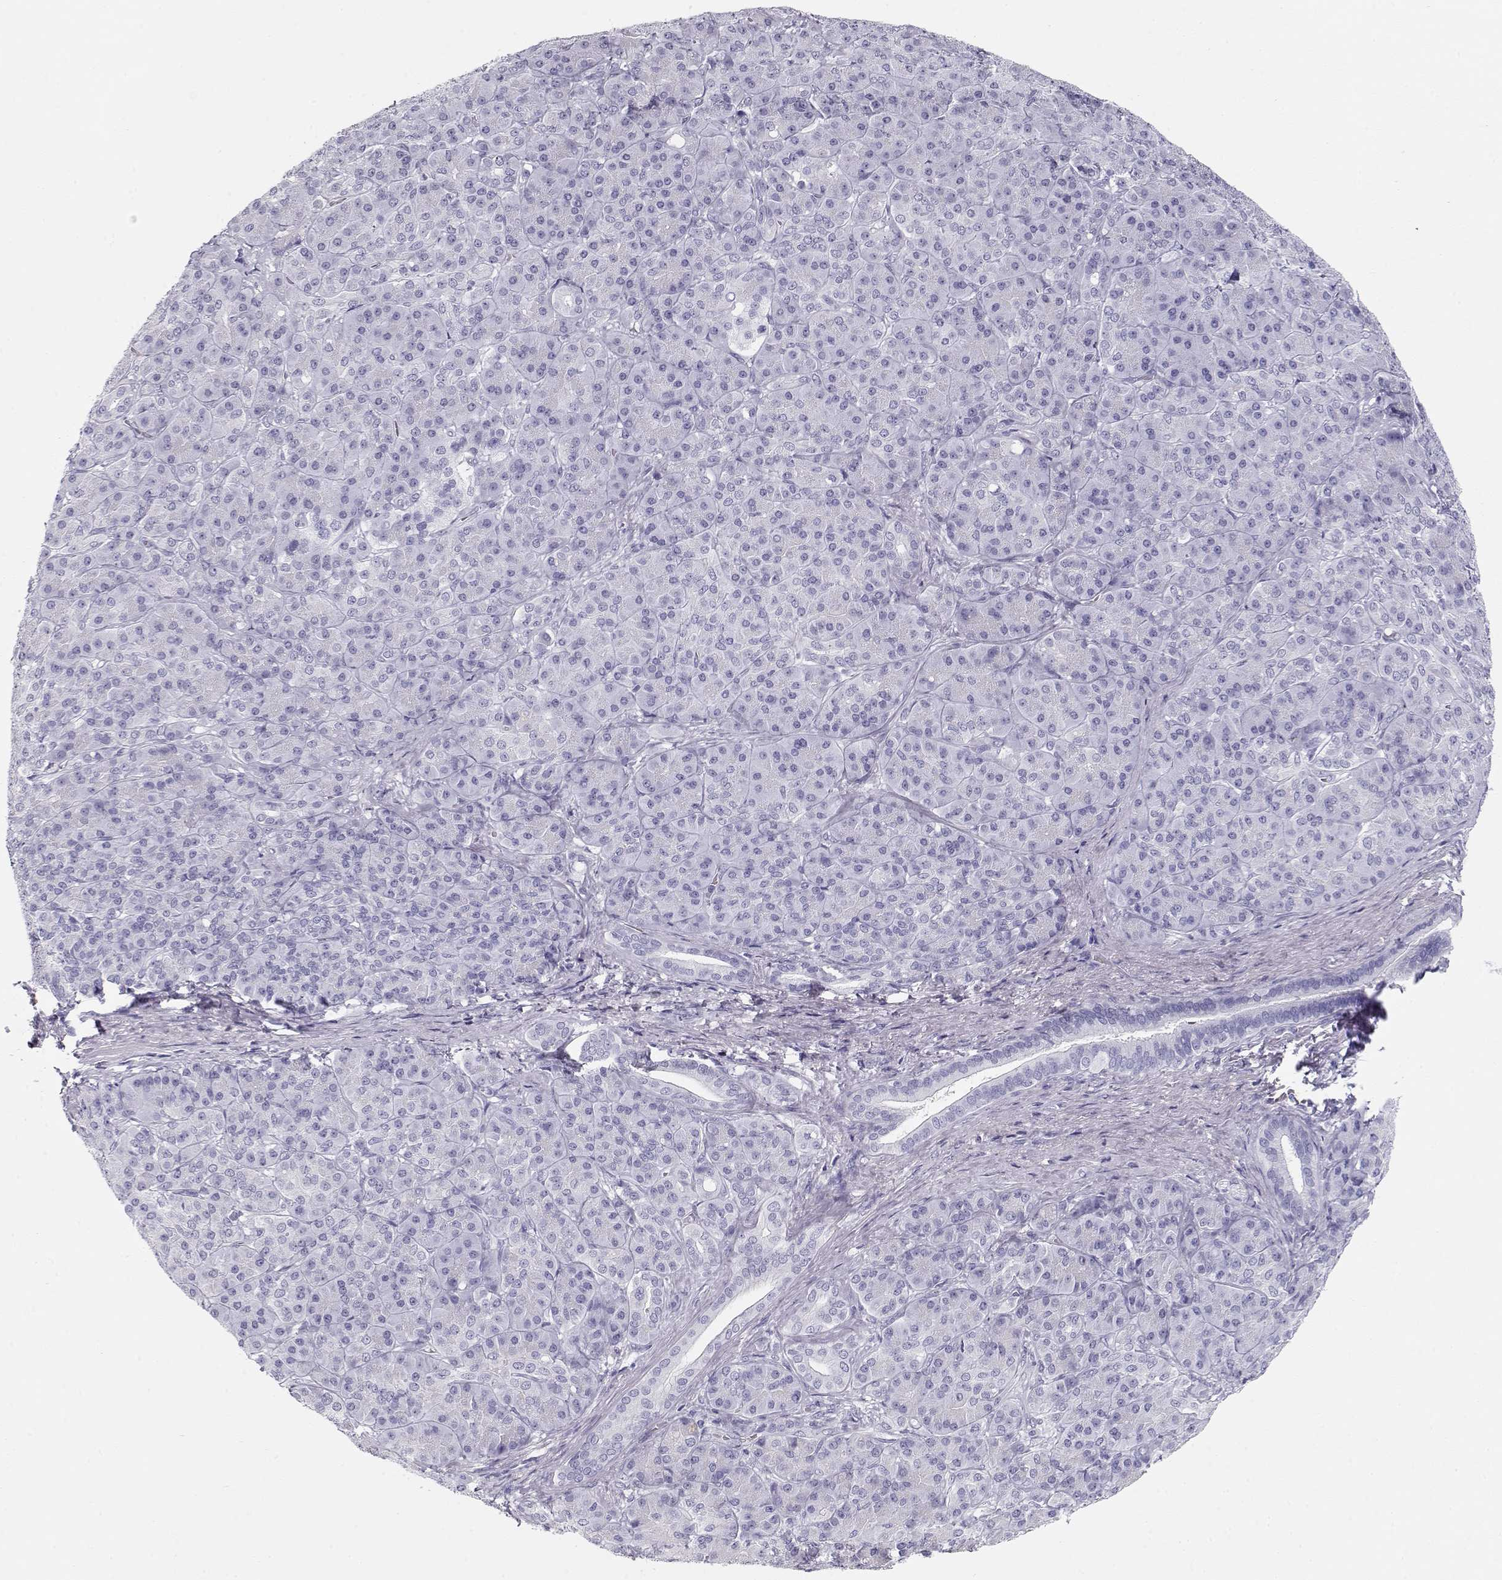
{"staining": {"intensity": "negative", "quantity": "none", "location": "none"}, "tissue": "pancreatic cancer", "cell_type": "Tumor cells", "image_type": "cancer", "snomed": [{"axis": "morphology", "description": "Normal tissue, NOS"}, {"axis": "morphology", "description": "Inflammation, NOS"}, {"axis": "morphology", "description": "Adenocarcinoma, NOS"}, {"axis": "topography", "description": "Pancreas"}], "caption": "The photomicrograph shows no significant staining in tumor cells of adenocarcinoma (pancreatic).", "gene": "MAGEC1", "patient": {"sex": "male", "age": 57}}